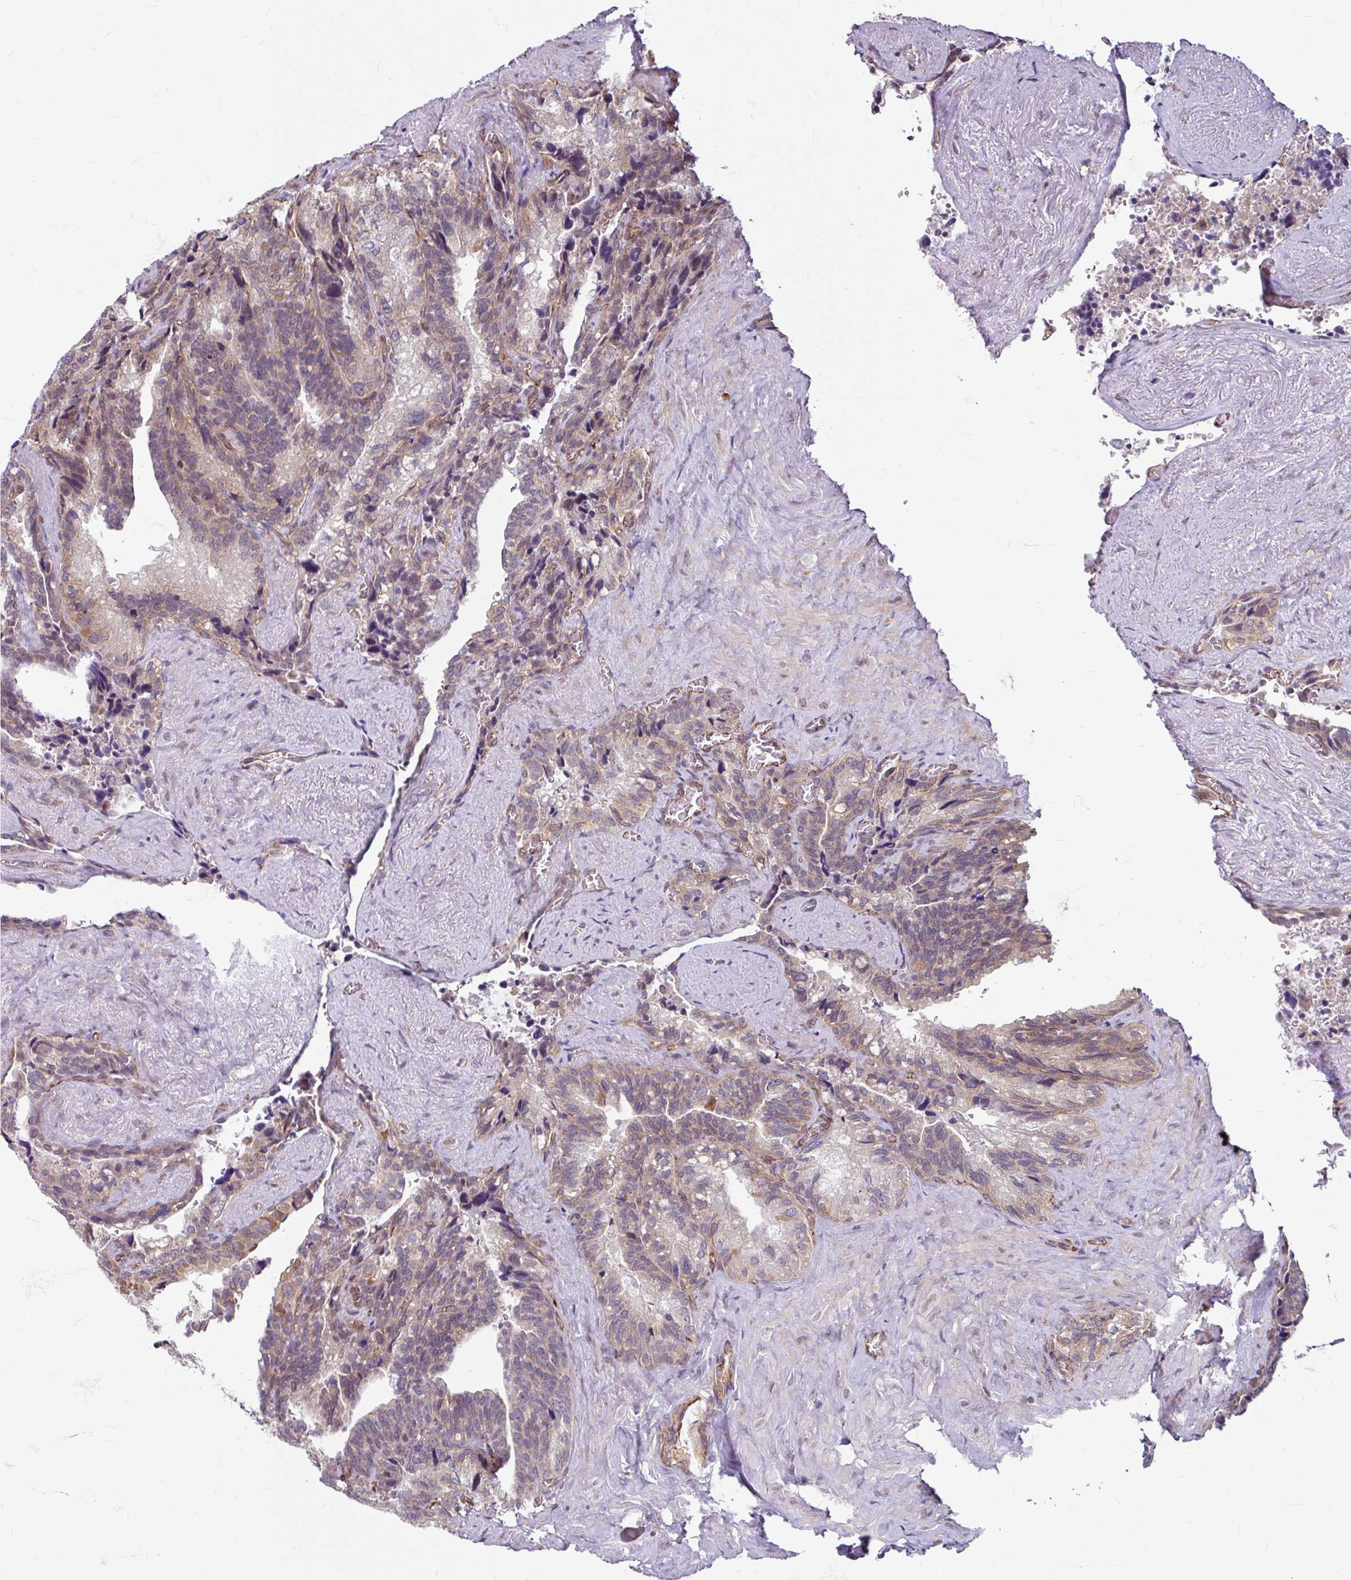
{"staining": {"intensity": "weak", "quantity": "25%-75%", "location": "cytoplasmic/membranous"}, "tissue": "seminal vesicle", "cell_type": "Glandular cells", "image_type": "normal", "snomed": [{"axis": "morphology", "description": "Normal tissue, NOS"}, {"axis": "topography", "description": "Seminal veicle"}], "caption": "A histopathology image of seminal vesicle stained for a protein demonstrates weak cytoplasmic/membranous brown staining in glandular cells. Immunohistochemistry stains the protein in brown and the nuclei are stained blue.", "gene": "DAAM2", "patient": {"sex": "male", "age": 68}}